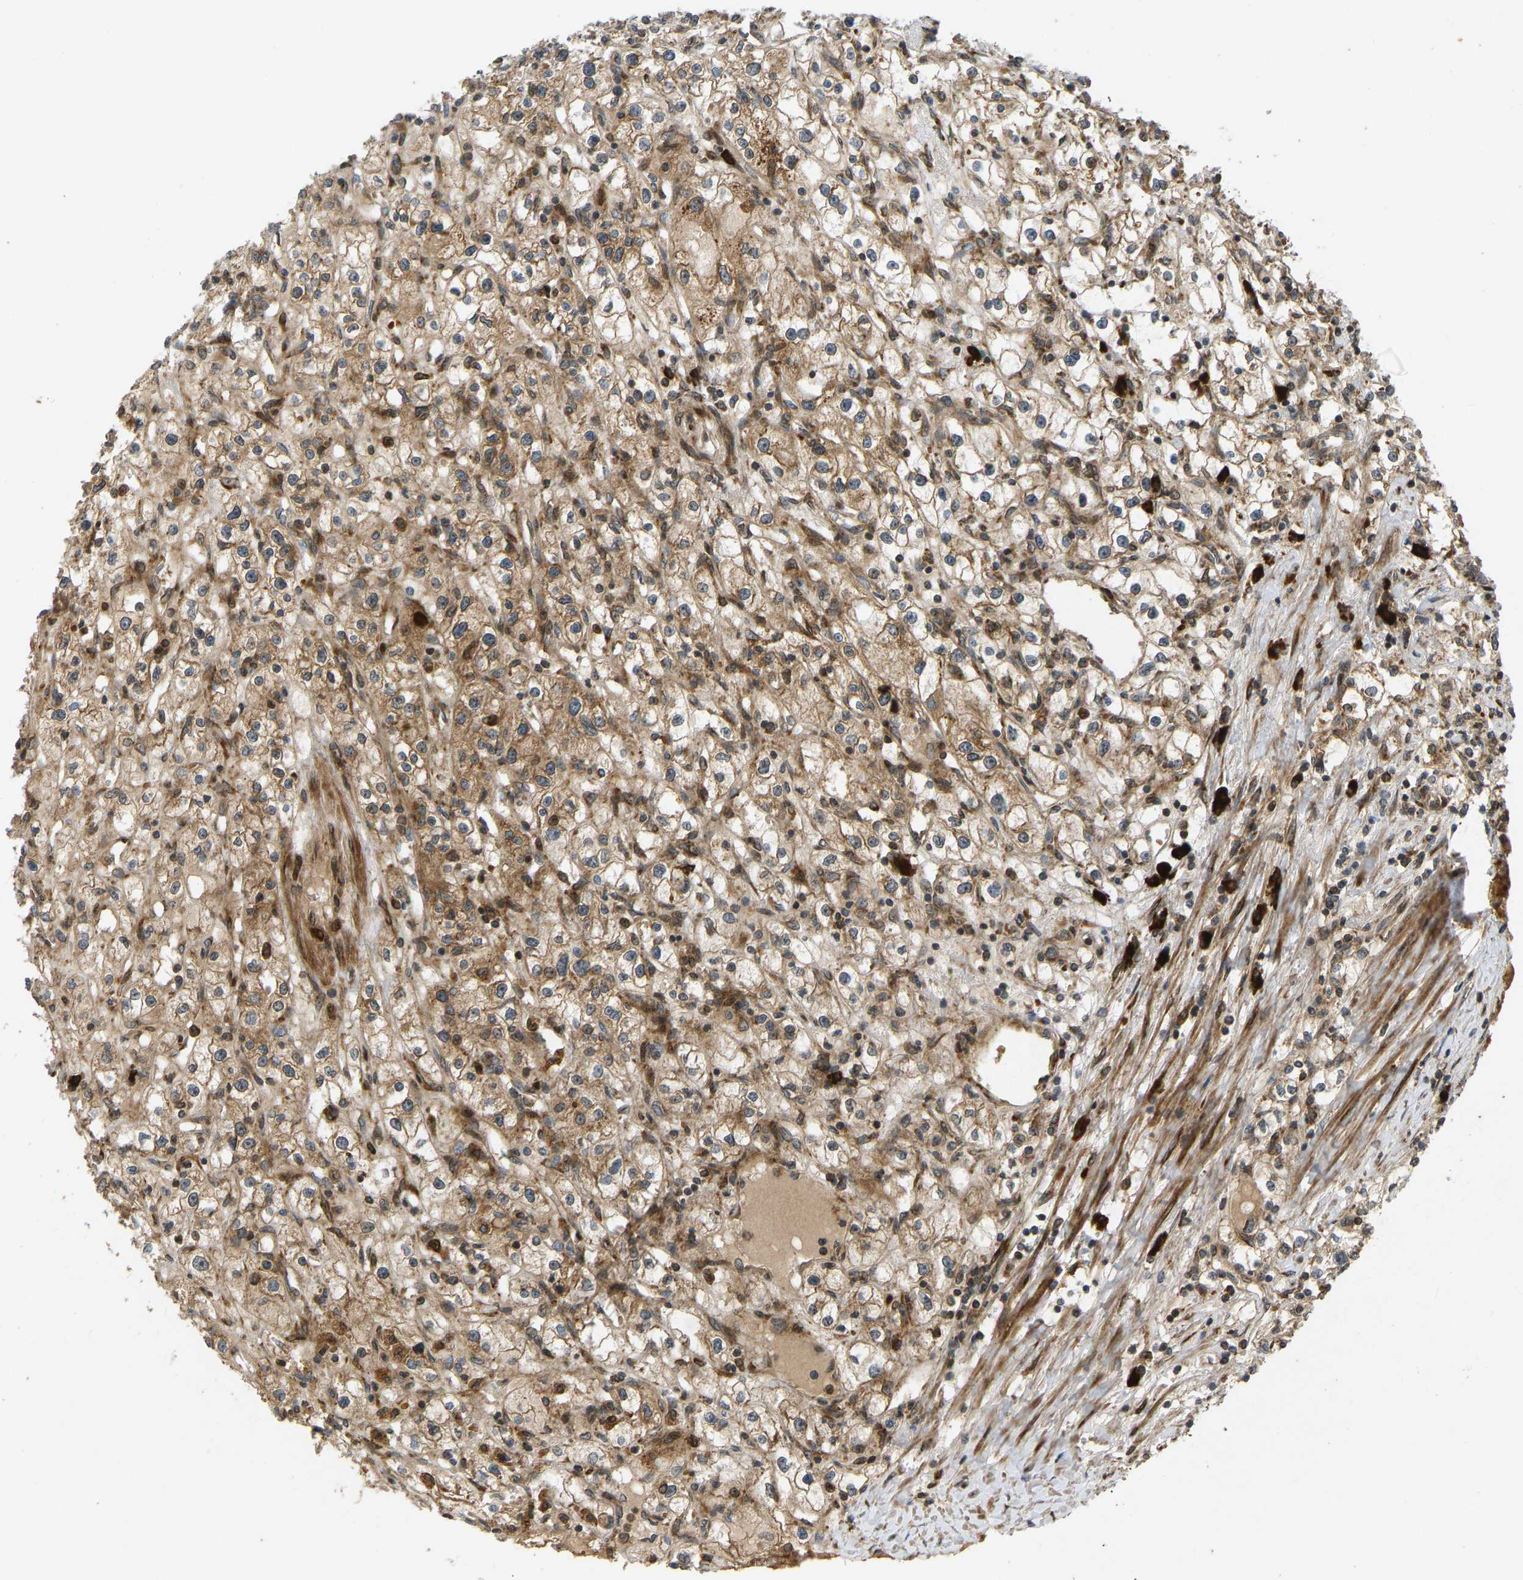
{"staining": {"intensity": "moderate", "quantity": ">75%", "location": "cytoplasmic/membranous"}, "tissue": "renal cancer", "cell_type": "Tumor cells", "image_type": "cancer", "snomed": [{"axis": "morphology", "description": "Adenocarcinoma, NOS"}, {"axis": "topography", "description": "Kidney"}], "caption": "The photomicrograph reveals a brown stain indicating the presence of a protein in the cytoplasmic/membranous of tumor cells in renal cancer (adenocarcinoma). Immunohistochemistry (ihc) stains the protein in brown and the nuclei are stained blue.", "gene": "RPN2", "patient": {"sex": "male", "age": 56}}